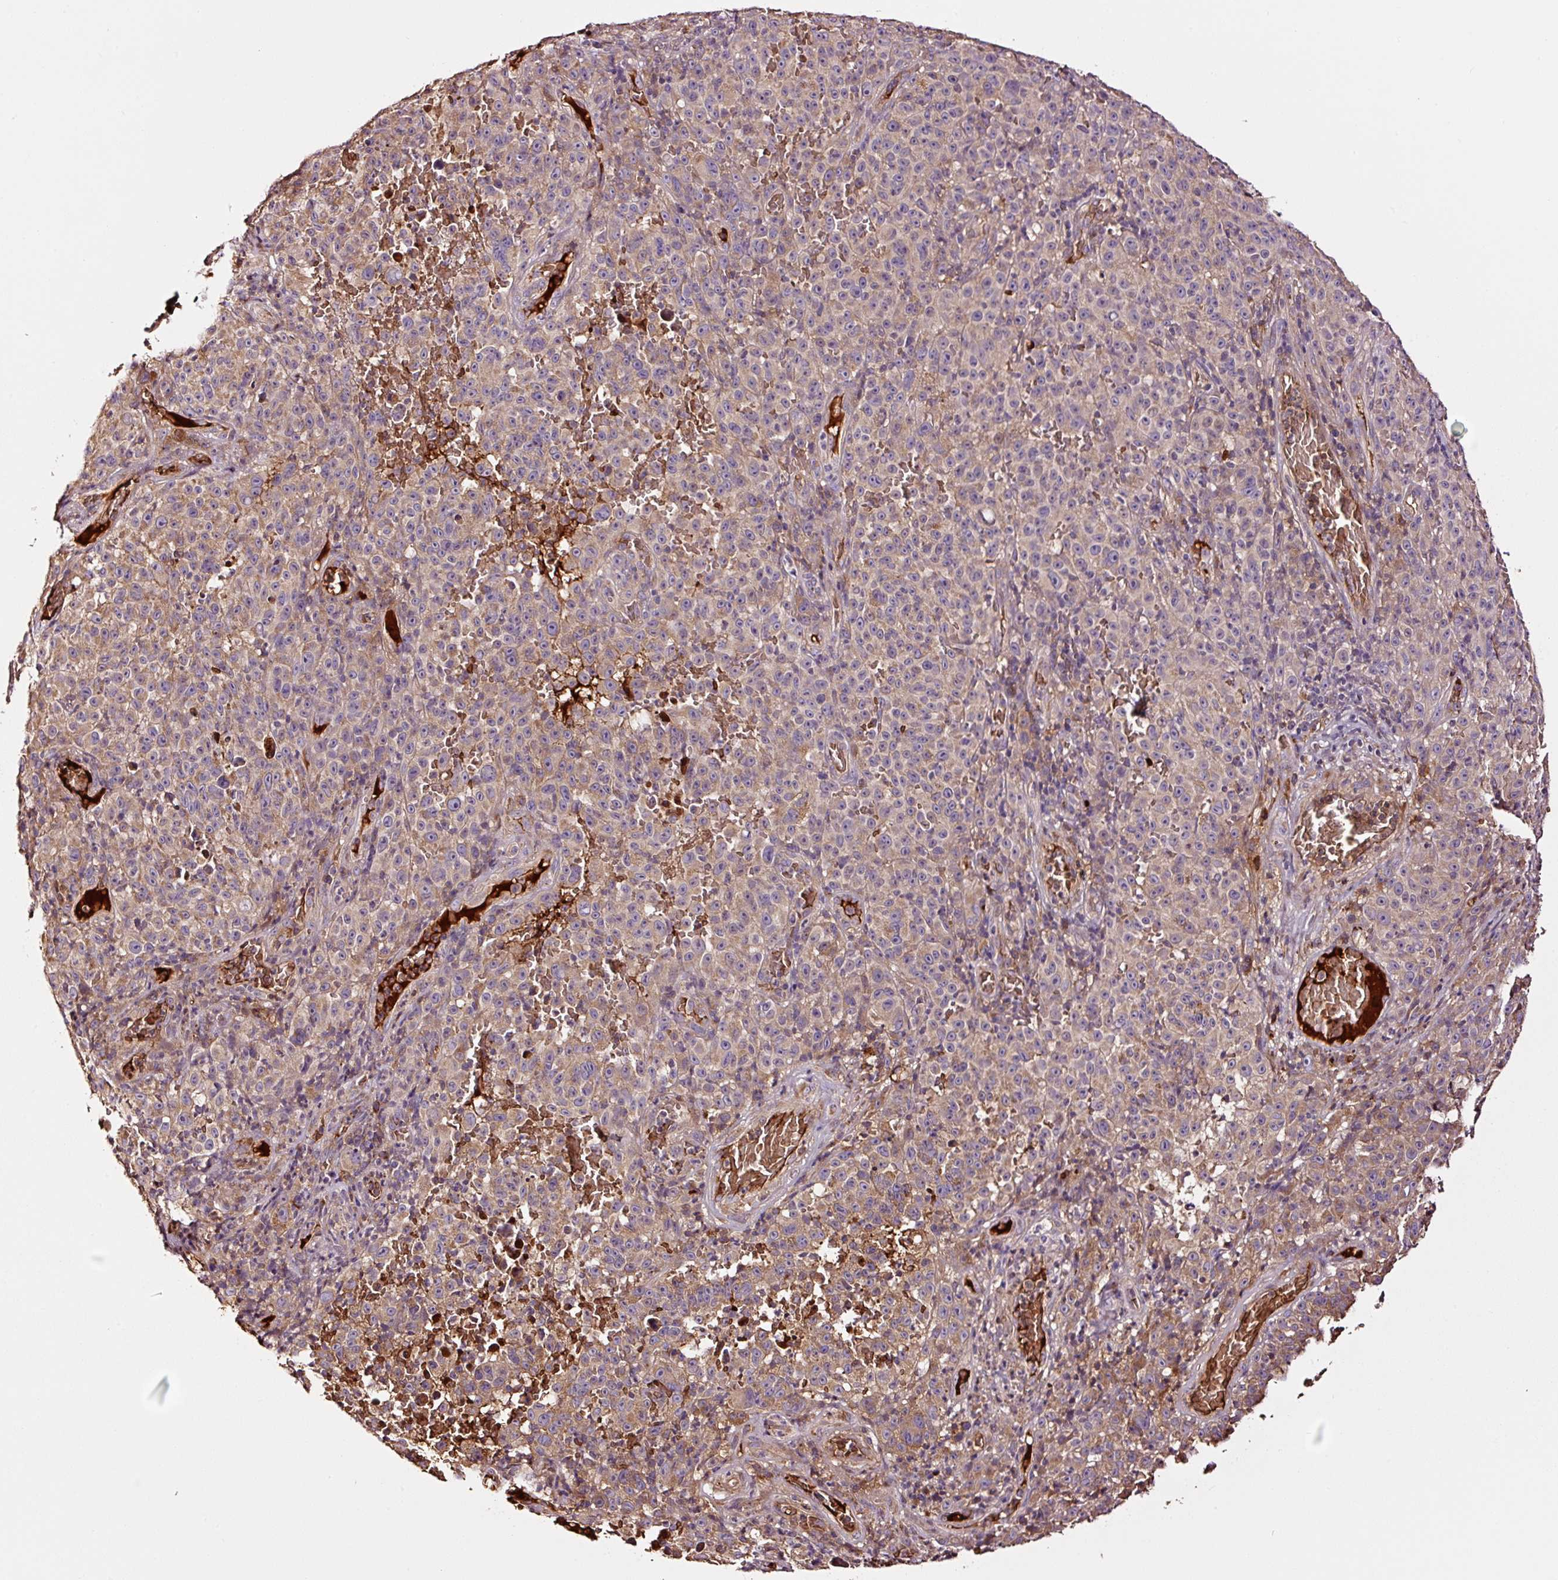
{"staining": {"intensity": "weak", "quantity": "25%-75%", "location": "cytoplasmic/membranous"}, "tissue": "melanoma", "cell_type": "Tumor cells", "image_type": "cancer", "snomed": [{"axis": "morphology", "description": "Malignant melanoma, NOS"}, {"axis": "topography", "description": "Skin"}], "caption": "Immunohistochemistry (IHC) of human melanoma shows low levels of weak cytoplasmic/membranous positivity in about 25%-75% of tumor cells. The protein of interest is stained brown, and the nuclei are stained in blue (DAB (3,3'-diaminobenzidine) IHC with brightfield microscopy, high magnification).", "gene": "PGLYRP2", "patient": {"sex": "female", "age": 82}}